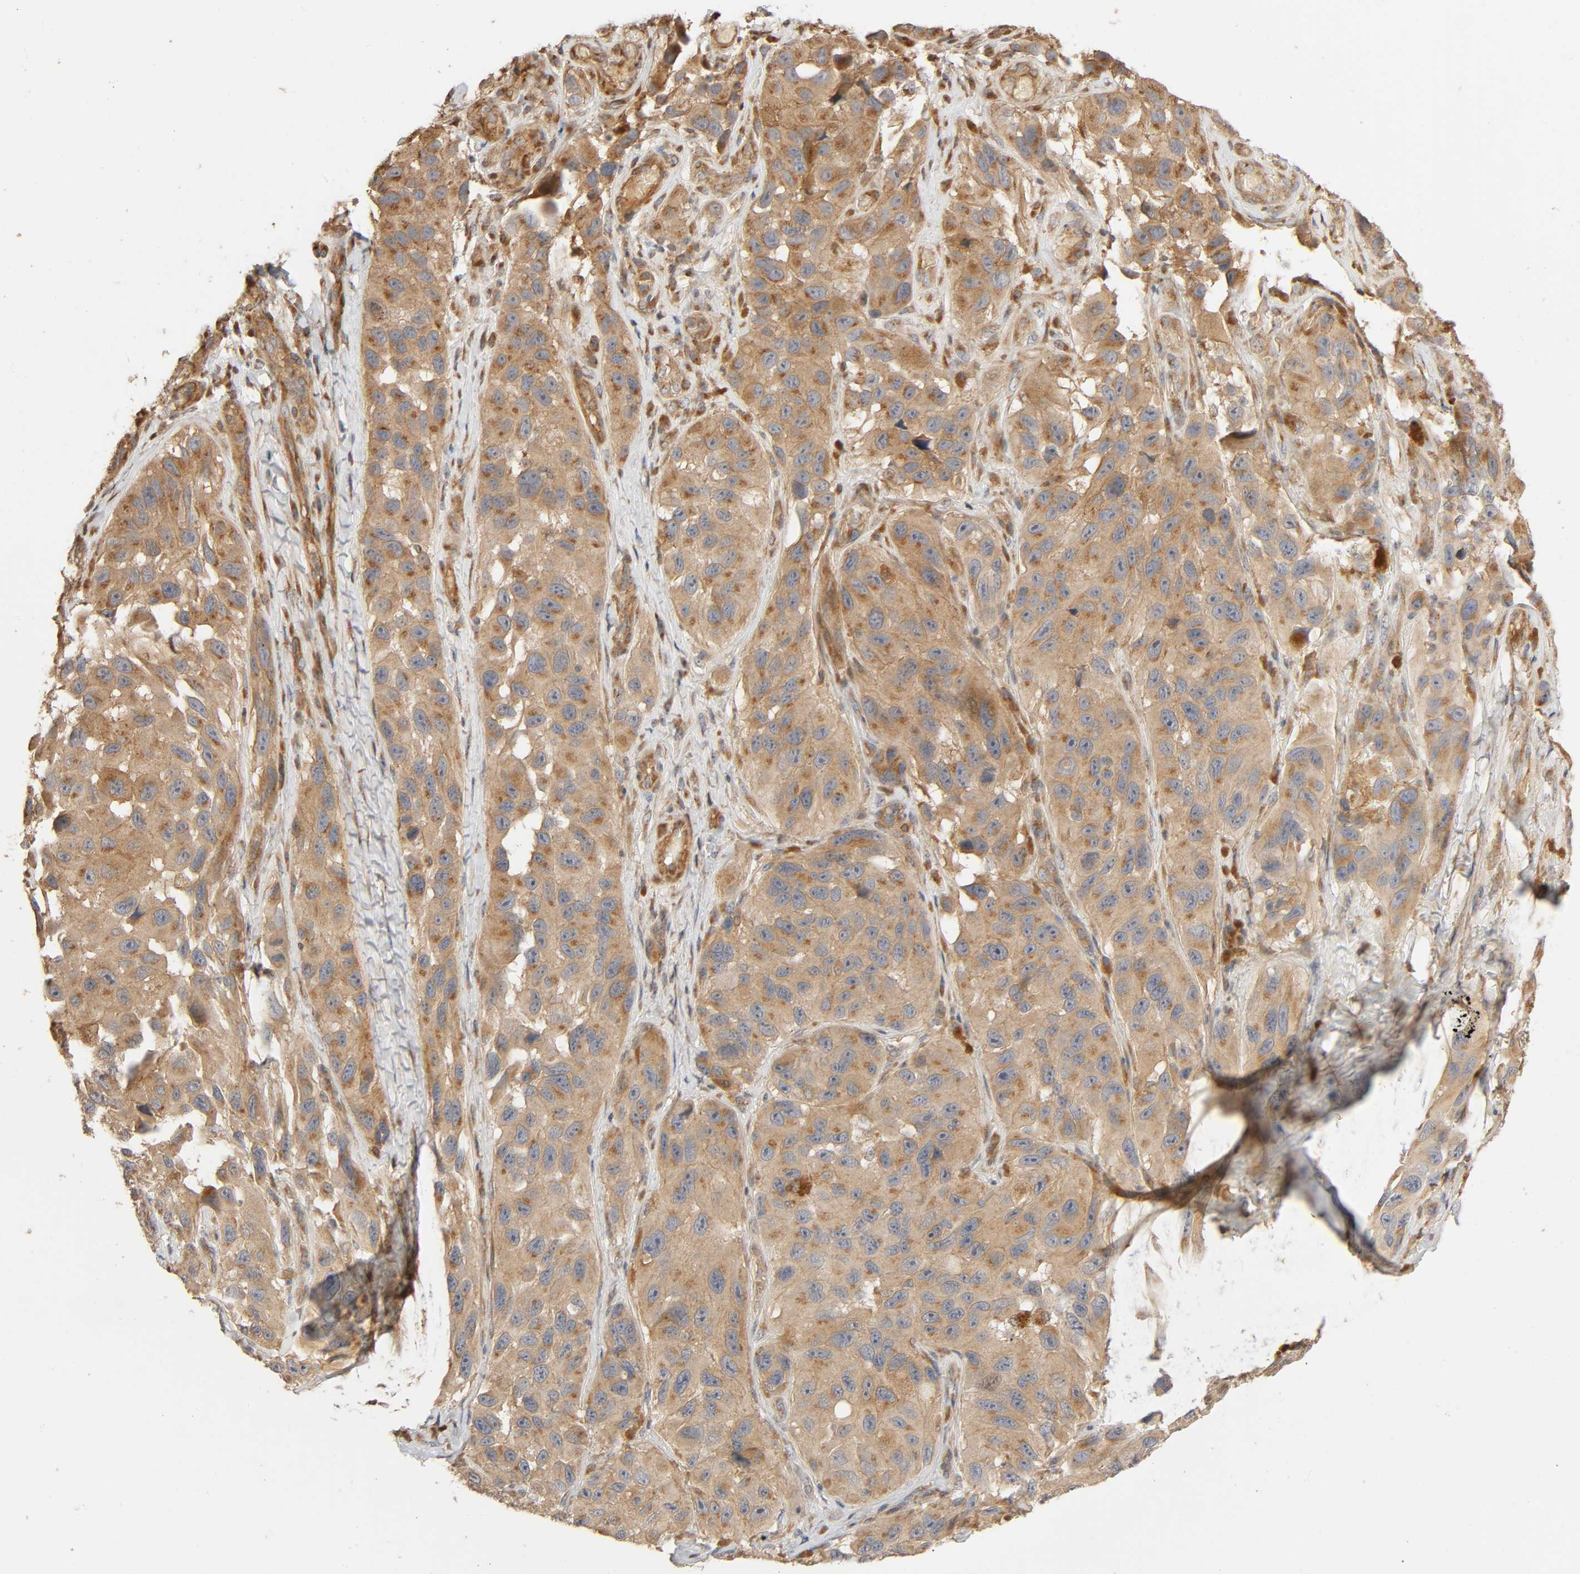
{"staining": {"intensity": "moderate", "quantity": ">75%", "location": "cytoplasmic/membranous"}, "tissue": "melanoma", "cell_type": "Tumor cells", "image_type": "cancer", "snomed": [{"axis": "morphology", "description": "Malignant melanoma, NOS"}, {"axis": "topography", "description": "Skin"}], "caption": "This is a micrograph of immunohistochemistry staining of malignant melanoma, which shows moderate expression in the cytoplasmic/membranous of tumor cells.", "gene": "SGSM1", "patient": {"sex": "female", "age": 73}}